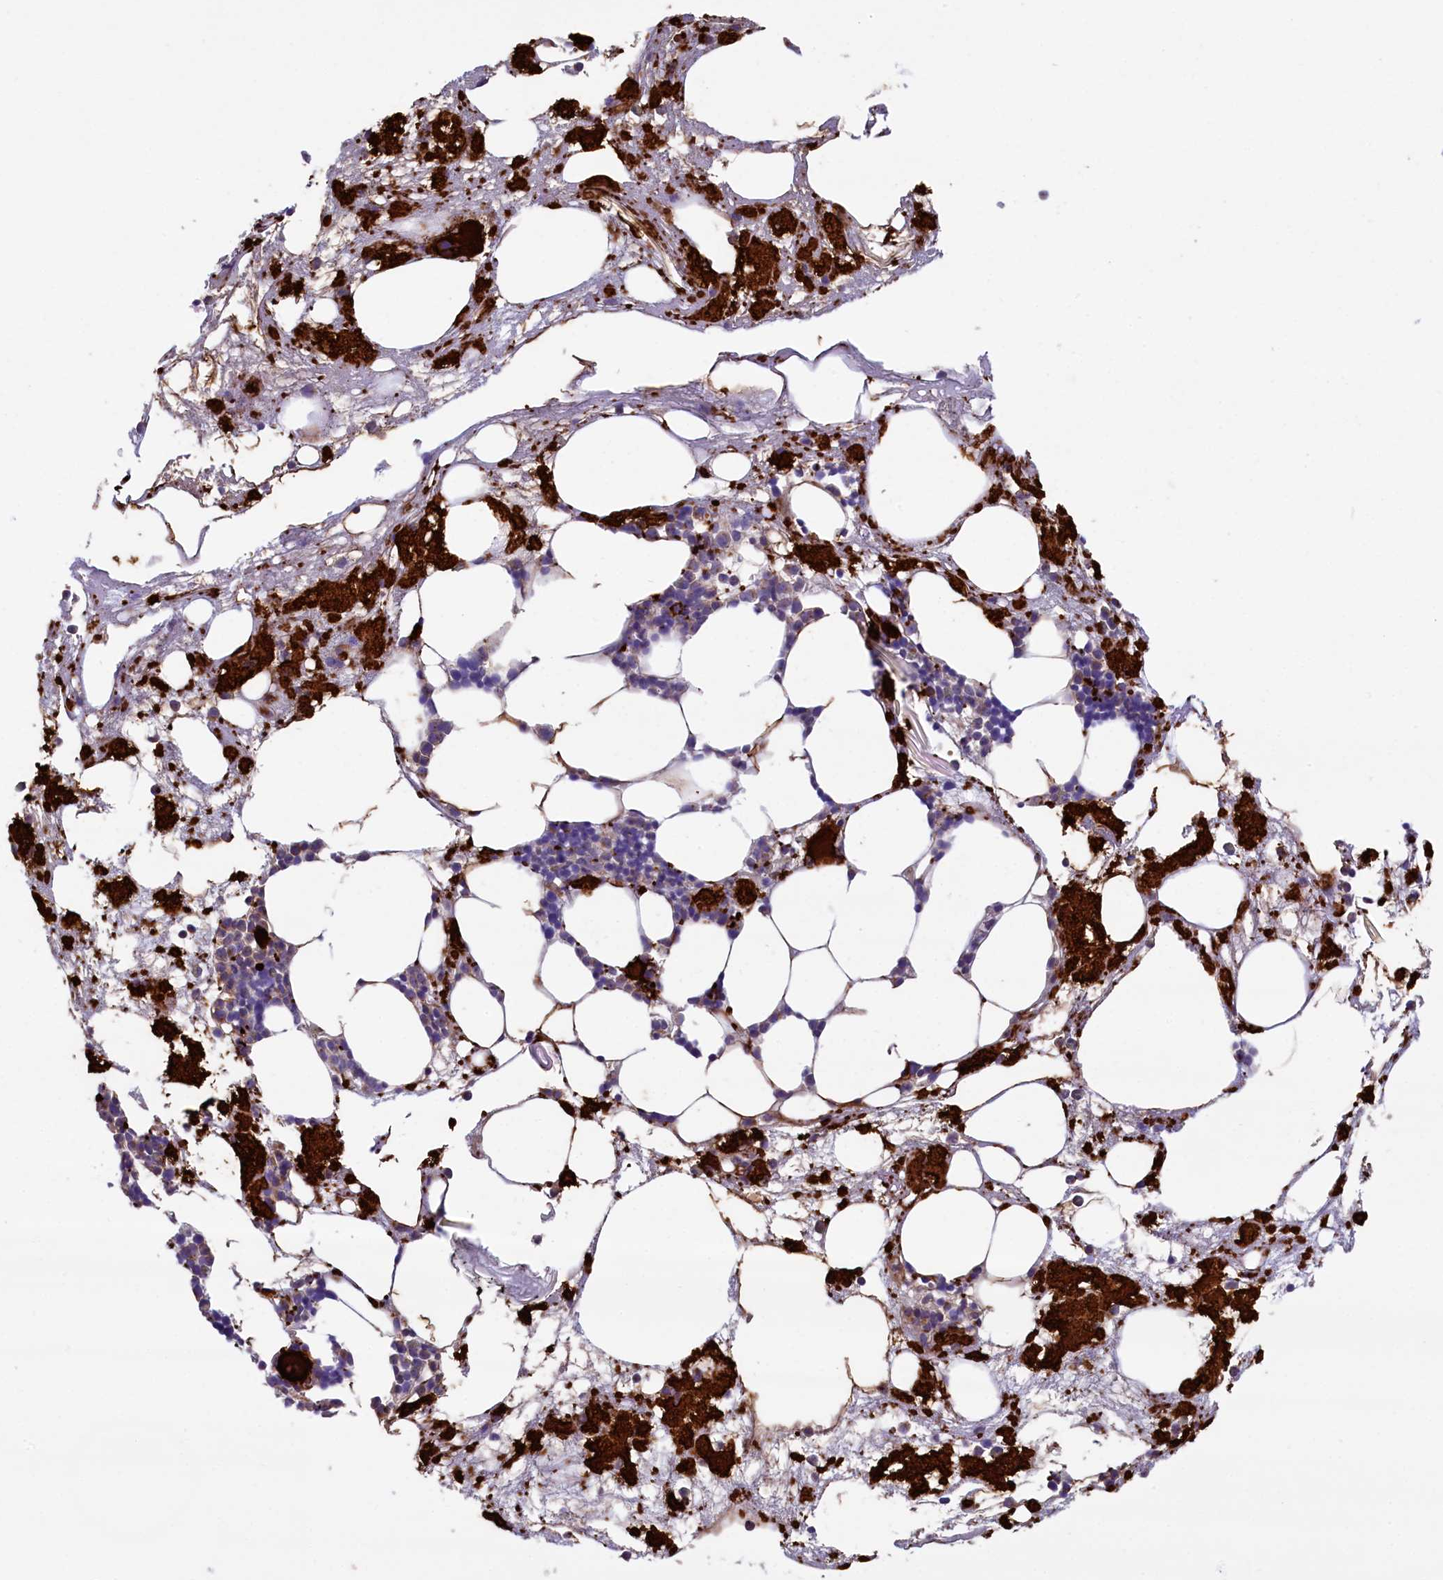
{"staining": {"intensity": "strong", "quantity": "<25%", "location": "cytoplasmic/membranous"}, "tissue": "bone marrow", "cell_type": "Hematopoietic cells", "image_type": "normal", "snomed": [{"axis": "morphology", "description": "Normal tissue, NOS"}, {"axis": "topography", "description": "Bone marrow"}], "caption": "A brown stain shows strong cytoplasmic/membranous staining of a protein in hematopoietic cells of normal bone marrow.", "gene": "HEATR3", "patient": {"sex": "male", "age": 80}}